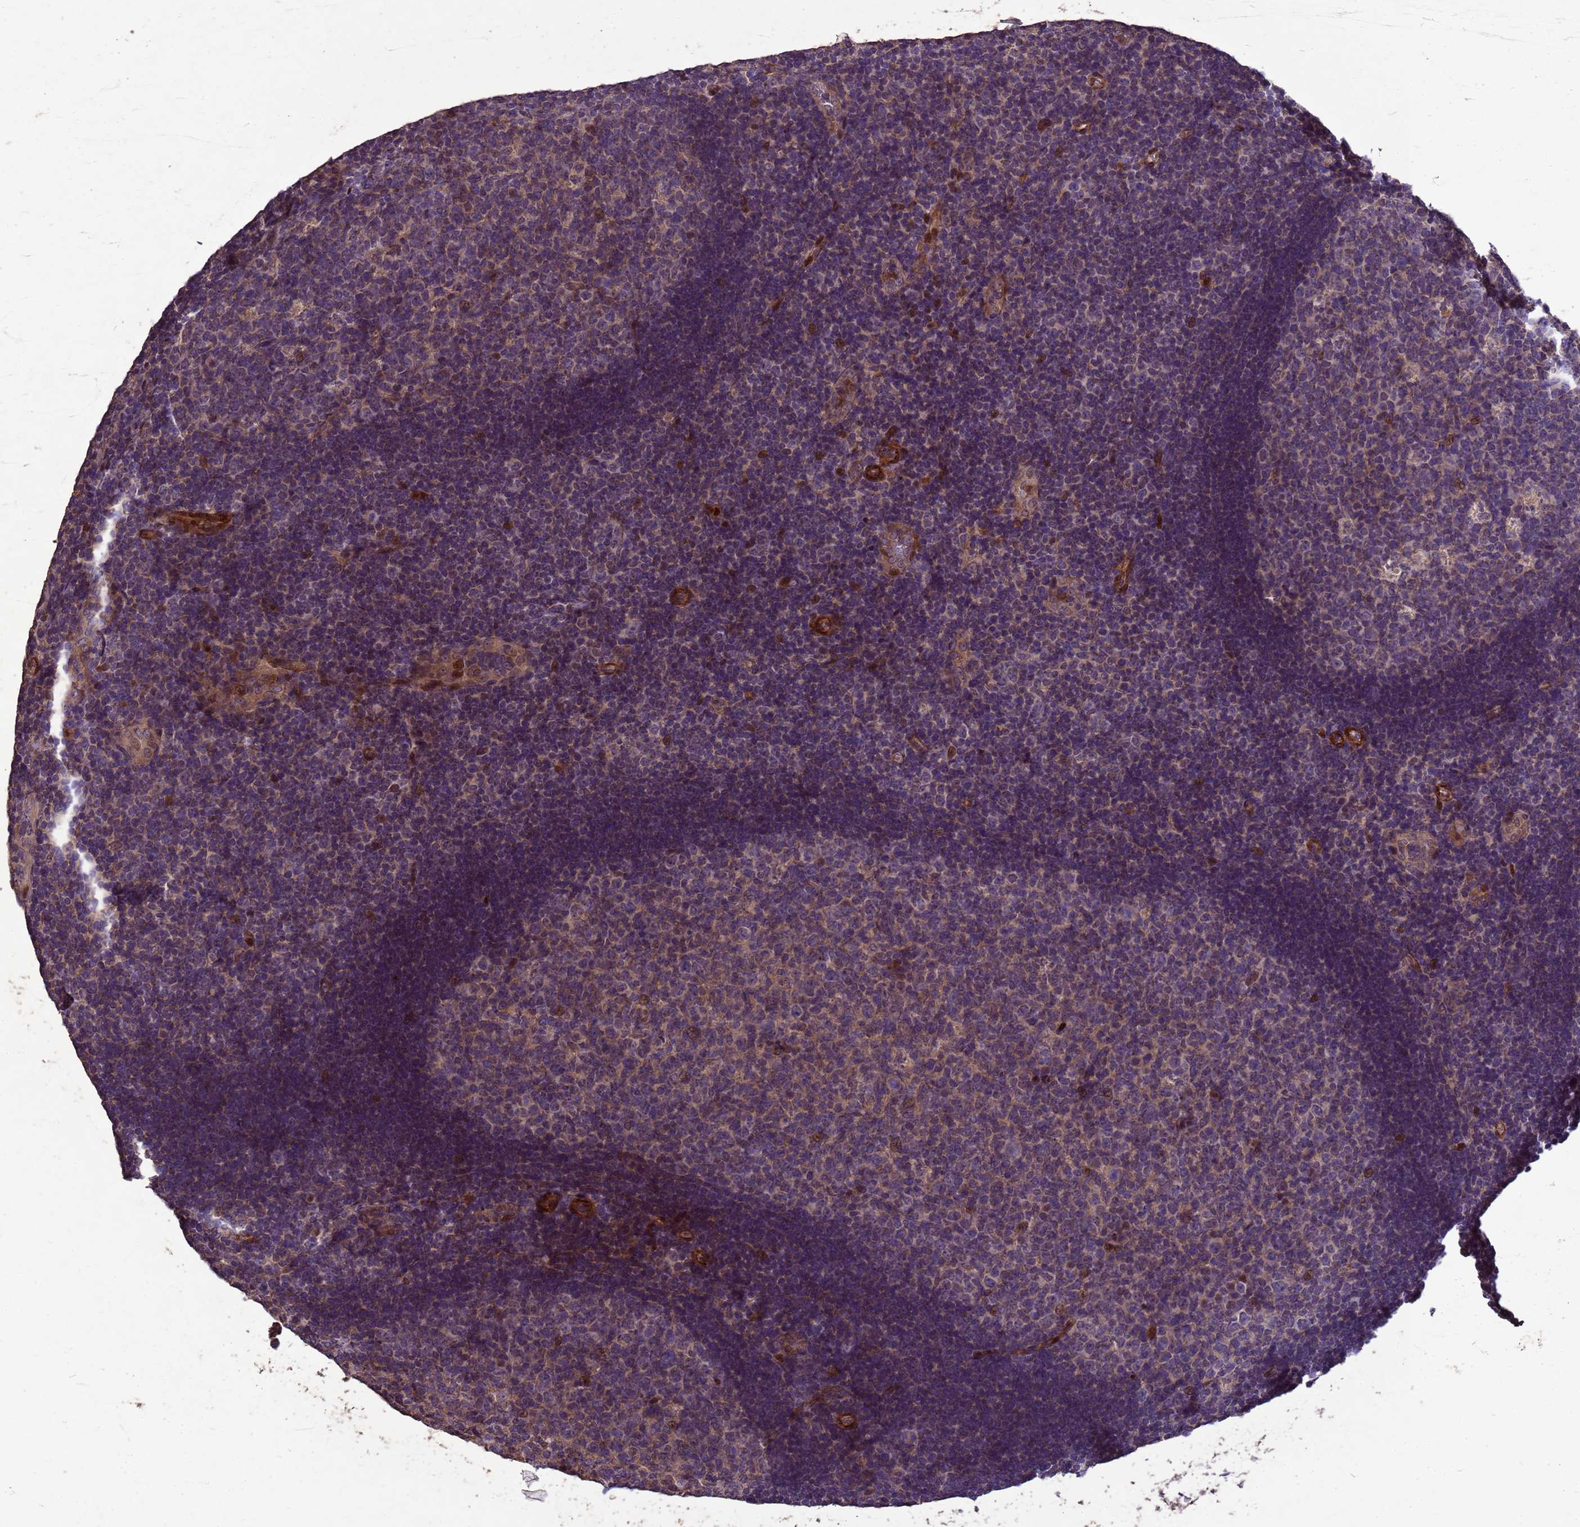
{"staining": {"intensity": "weak", "quantity": "<25%", "location": "nuclear"}, "tissue": "tonsil", "cell_type": "Germinal center cells", "image_type": "normal", "snomed": [{"axis": "morphology", "description": "Normal tissue, NOS"}, {"axis": "topography", "description": "Tonsil"}], "caption": "Tonsil stained for a protein using IHC displays no staining germinal center cells.", "gene": "RSPRY1", "patient": {"sex": "male", "age": 17}}